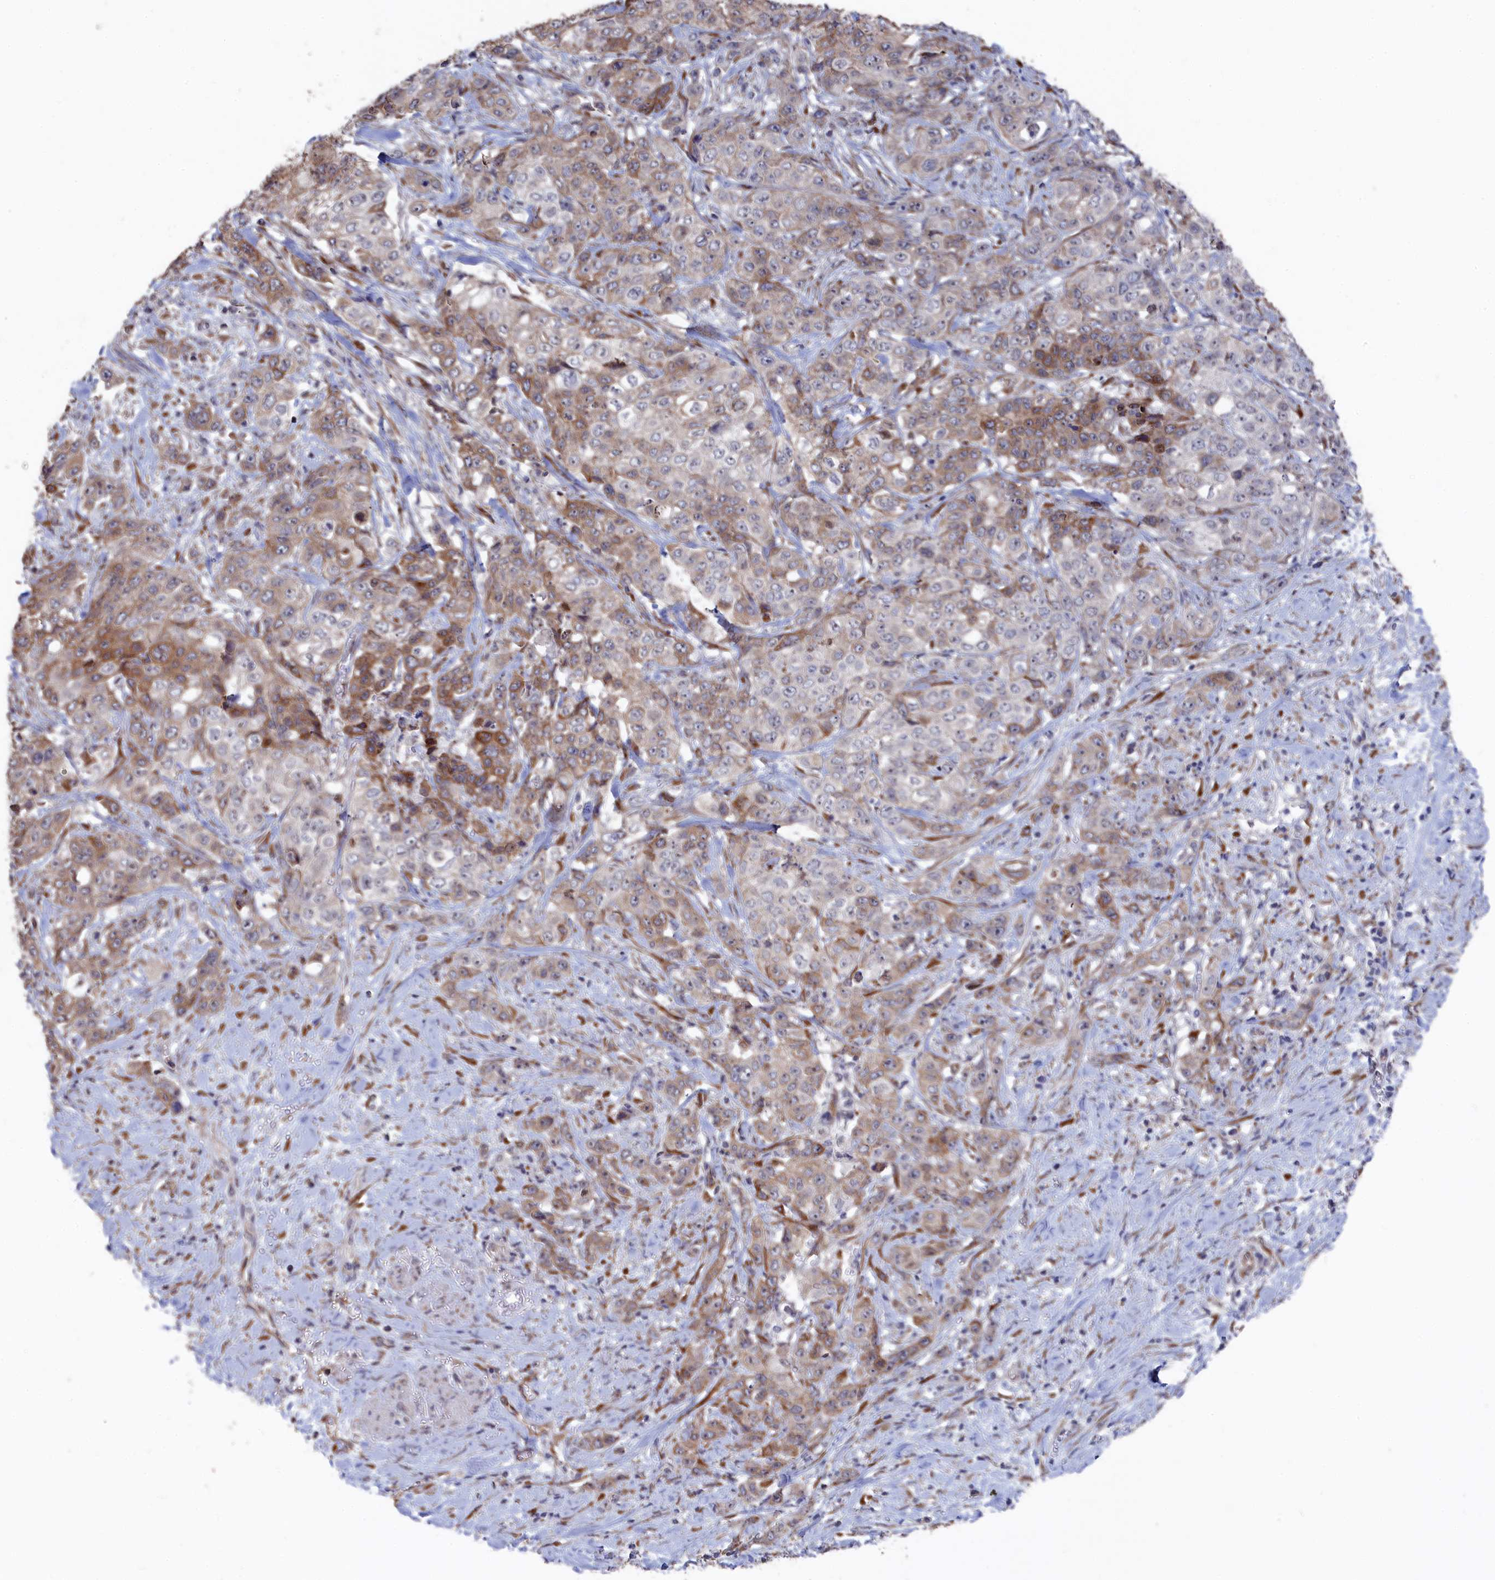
{"staining": {"intensity": "moderate", "quantity": "25%-75%", "location": "cytoplasmic/membranous"}, "tissue": "stomach cancer", "cell_type": "Tumor cells", "image_type": "cancer", "snomed": [{"axis": "morphology", "description": "Adenocarcinoma, NOS"}, {"axis": "topography", "description": "Stomach, upper"}], "caption": "Stomach cancer (adenocarcinoma) tissue demonstrates moderate cytoplasmic/membranous expression in approximately 25%-75% of tumor cells (DAB (3,3'-diaminobenzidine) IHC, brown staining for protein, blue staining for nuclei).", "gene": "SEMG2", "patient": {"sex": "male", "age": 62}}